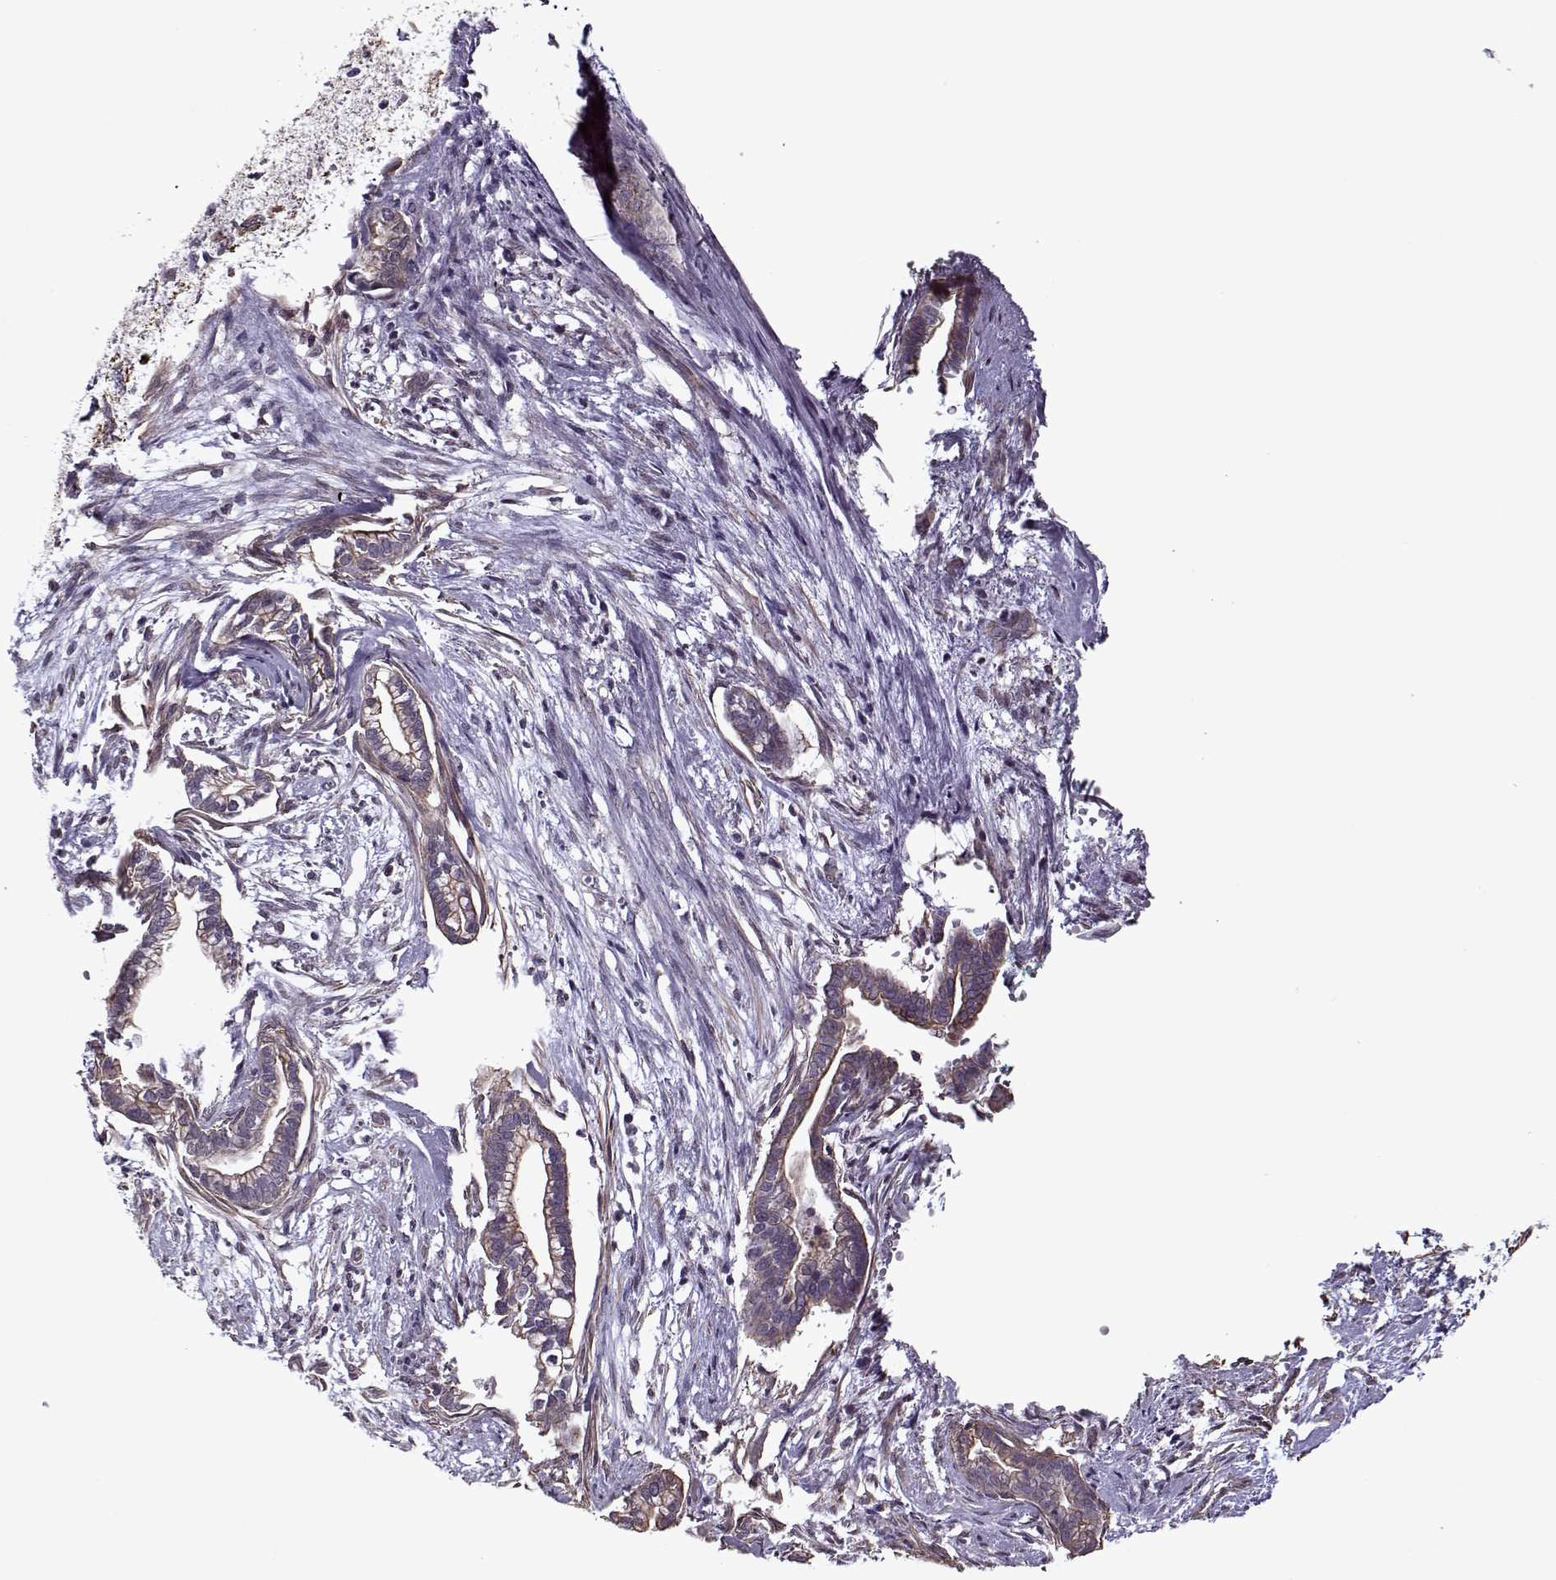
{"staining": {"intensity": "weak", "quantity": ">75%", "location": "cytoplasmic/membranous"}, "tissue": "cervical cancer", "cell_type": "Tumor cells", "image_type": "cancer", "snomed": [{"axis": "morphology", "description": "Adenocarcinoma, NOS"}, {"axis": "topography", "description": "Cervix"}], "caption": "Tumor cells show weak cytoplasmic/membranous positivity in approximately >75% of cells in cervical cancer.", "gene": "KRT9", "patient": {"sex": "female", "age": 62}}